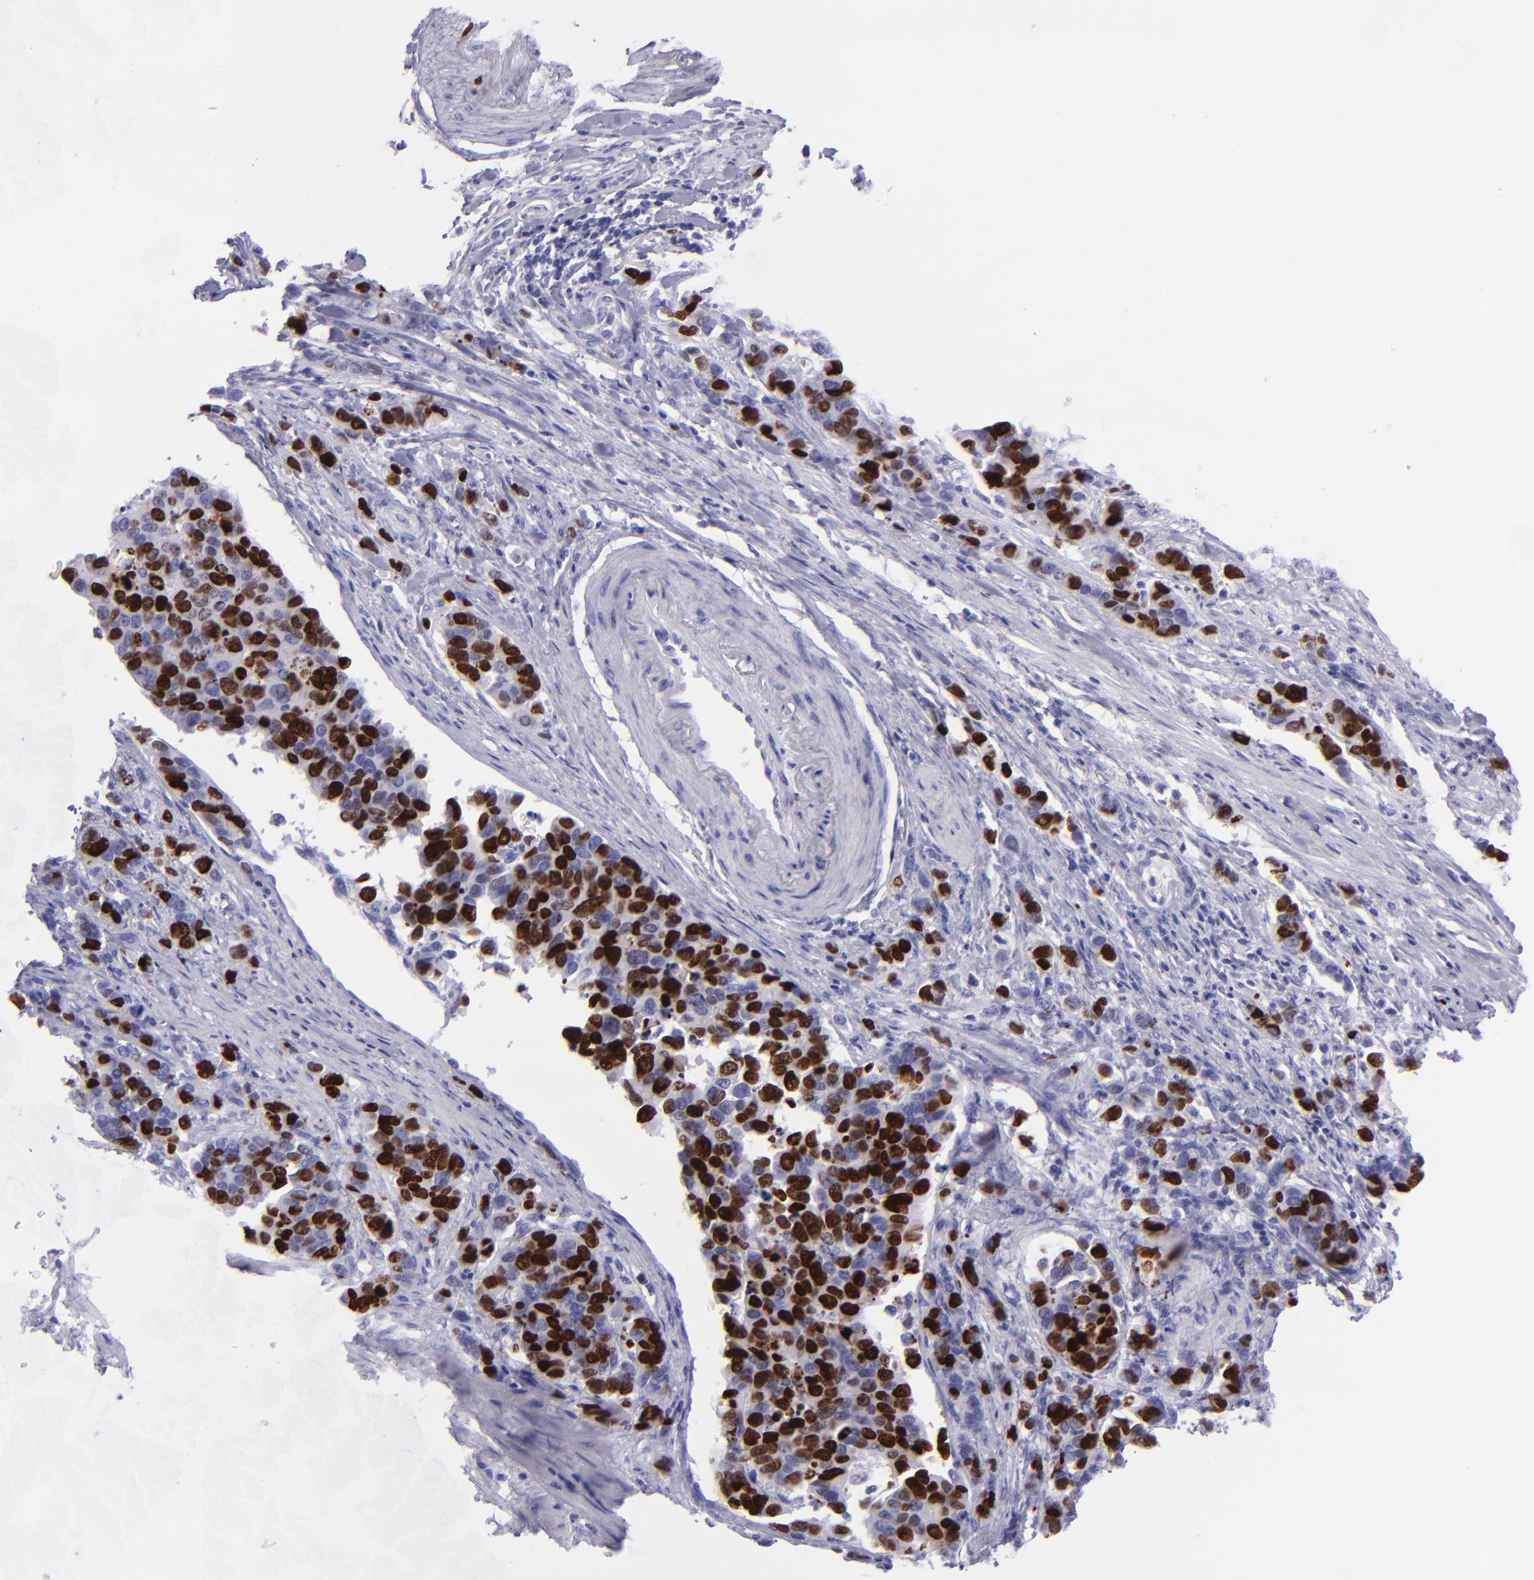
{"staining": {"intensity": "strong", "quantity": ">75%", "location": "nuclear"}, "tissue": "stomach cancer", "cell_type": "Tumor cells", "image_type": "cancer", "snomed": [{"axis": "morphology", "description": "Adenocarcinoma, NOS"}, {"axis": "topography", "description": "Stomach, upper"}], "caption": "Brown immunohistochemical staining in human stomach adenocarcinoma demonstrates strong nuclear expression in approximately >75% of tumor cells.", "gene": "TOP2A", "patient": {"sex": "male", "age": 71}}